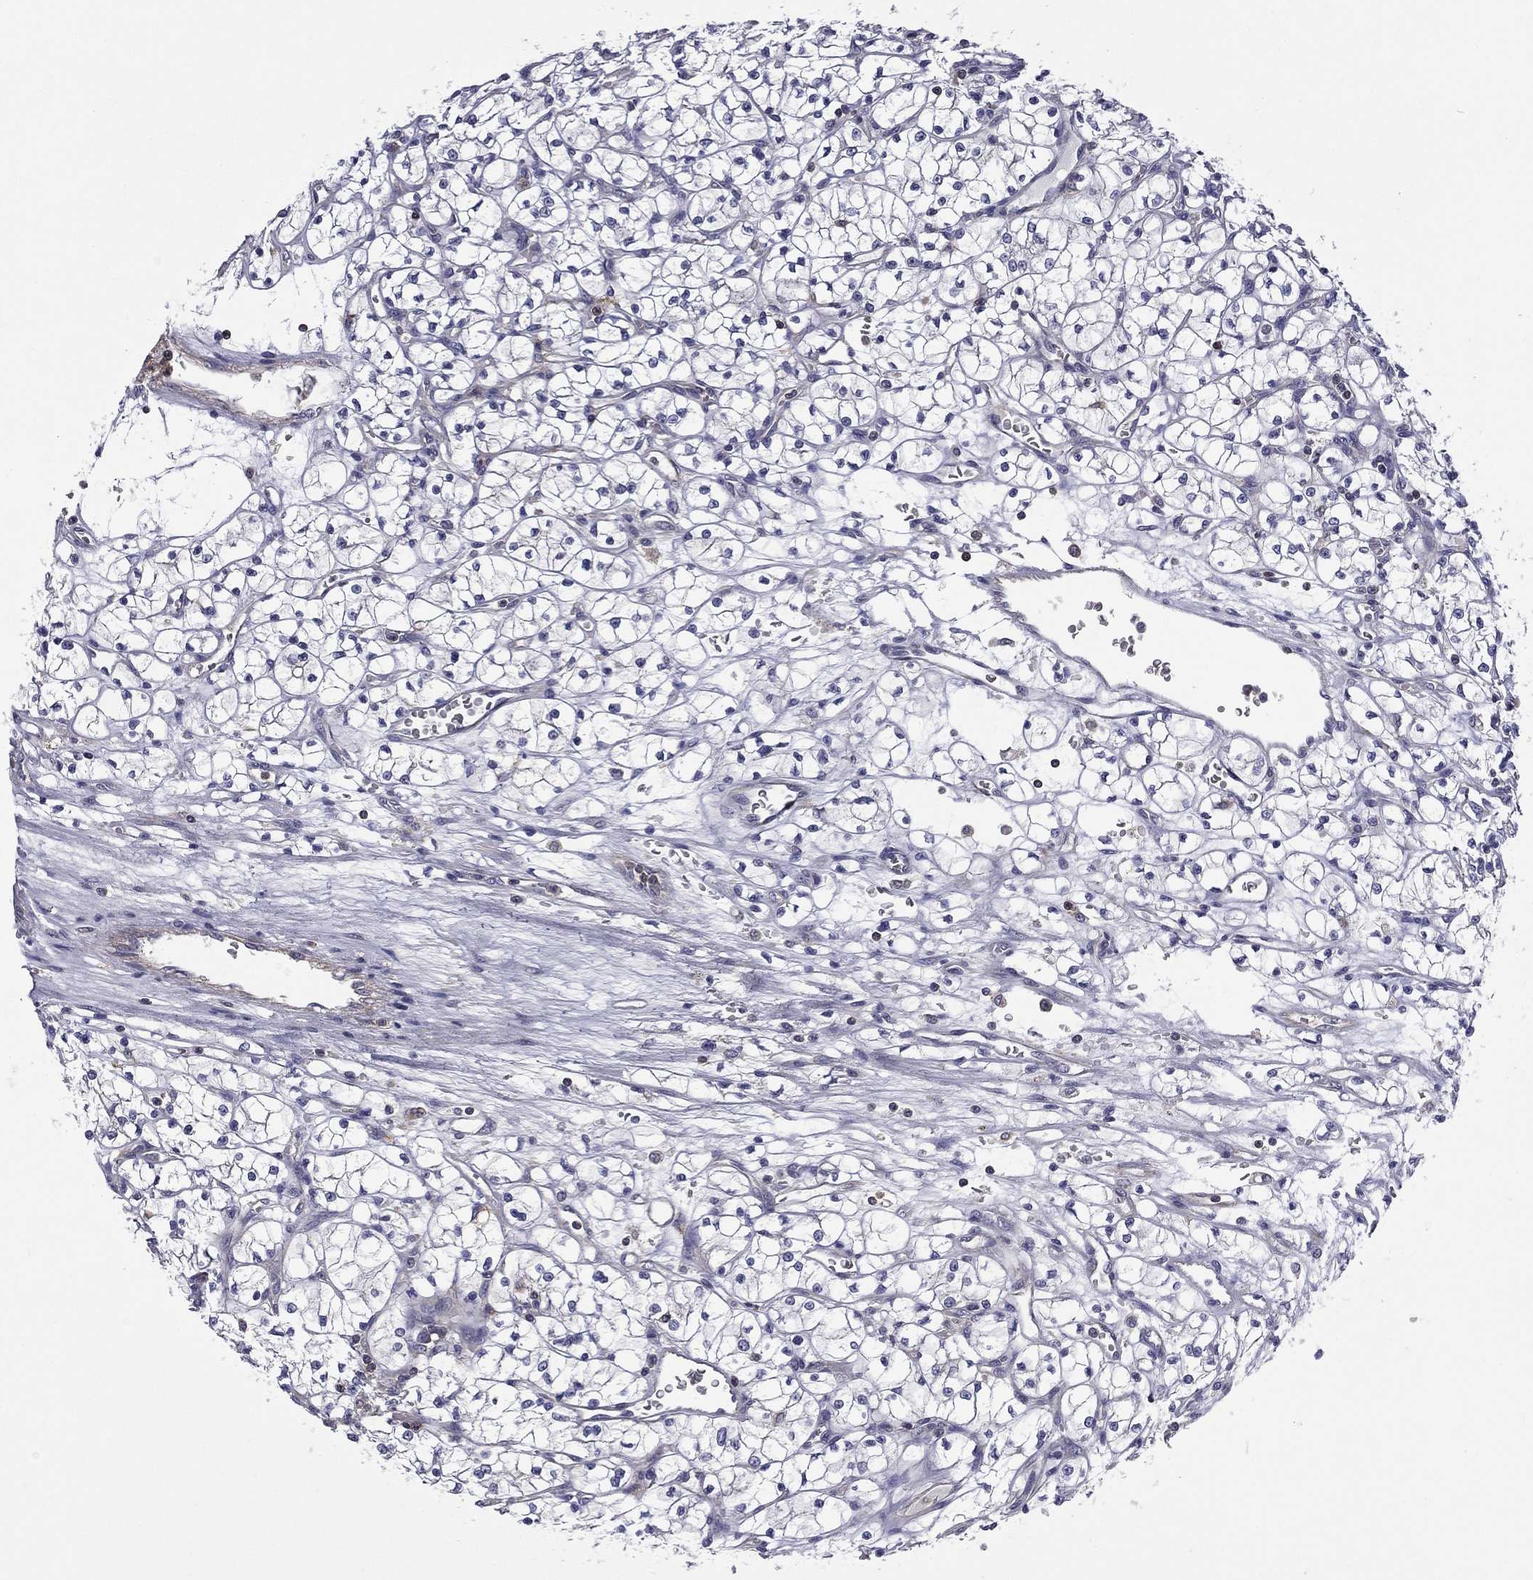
{"staining": {"intensity": "negative", "quantity": "none", "location": "none"}, "tissue": "renal cancer", "cell_type": "Tumor cells", "image_type": "cancer", "snomed": [{"axis": "morphology", "description": "Adenocarcinoma, NOS"}, {"axis": "topography", "description": "Kidney"}], "caption": "Tumor cells show no significant expression in renal cancer.", "gene": "ARHGAP45", "patient": {"sex": "female", "age": 64}}